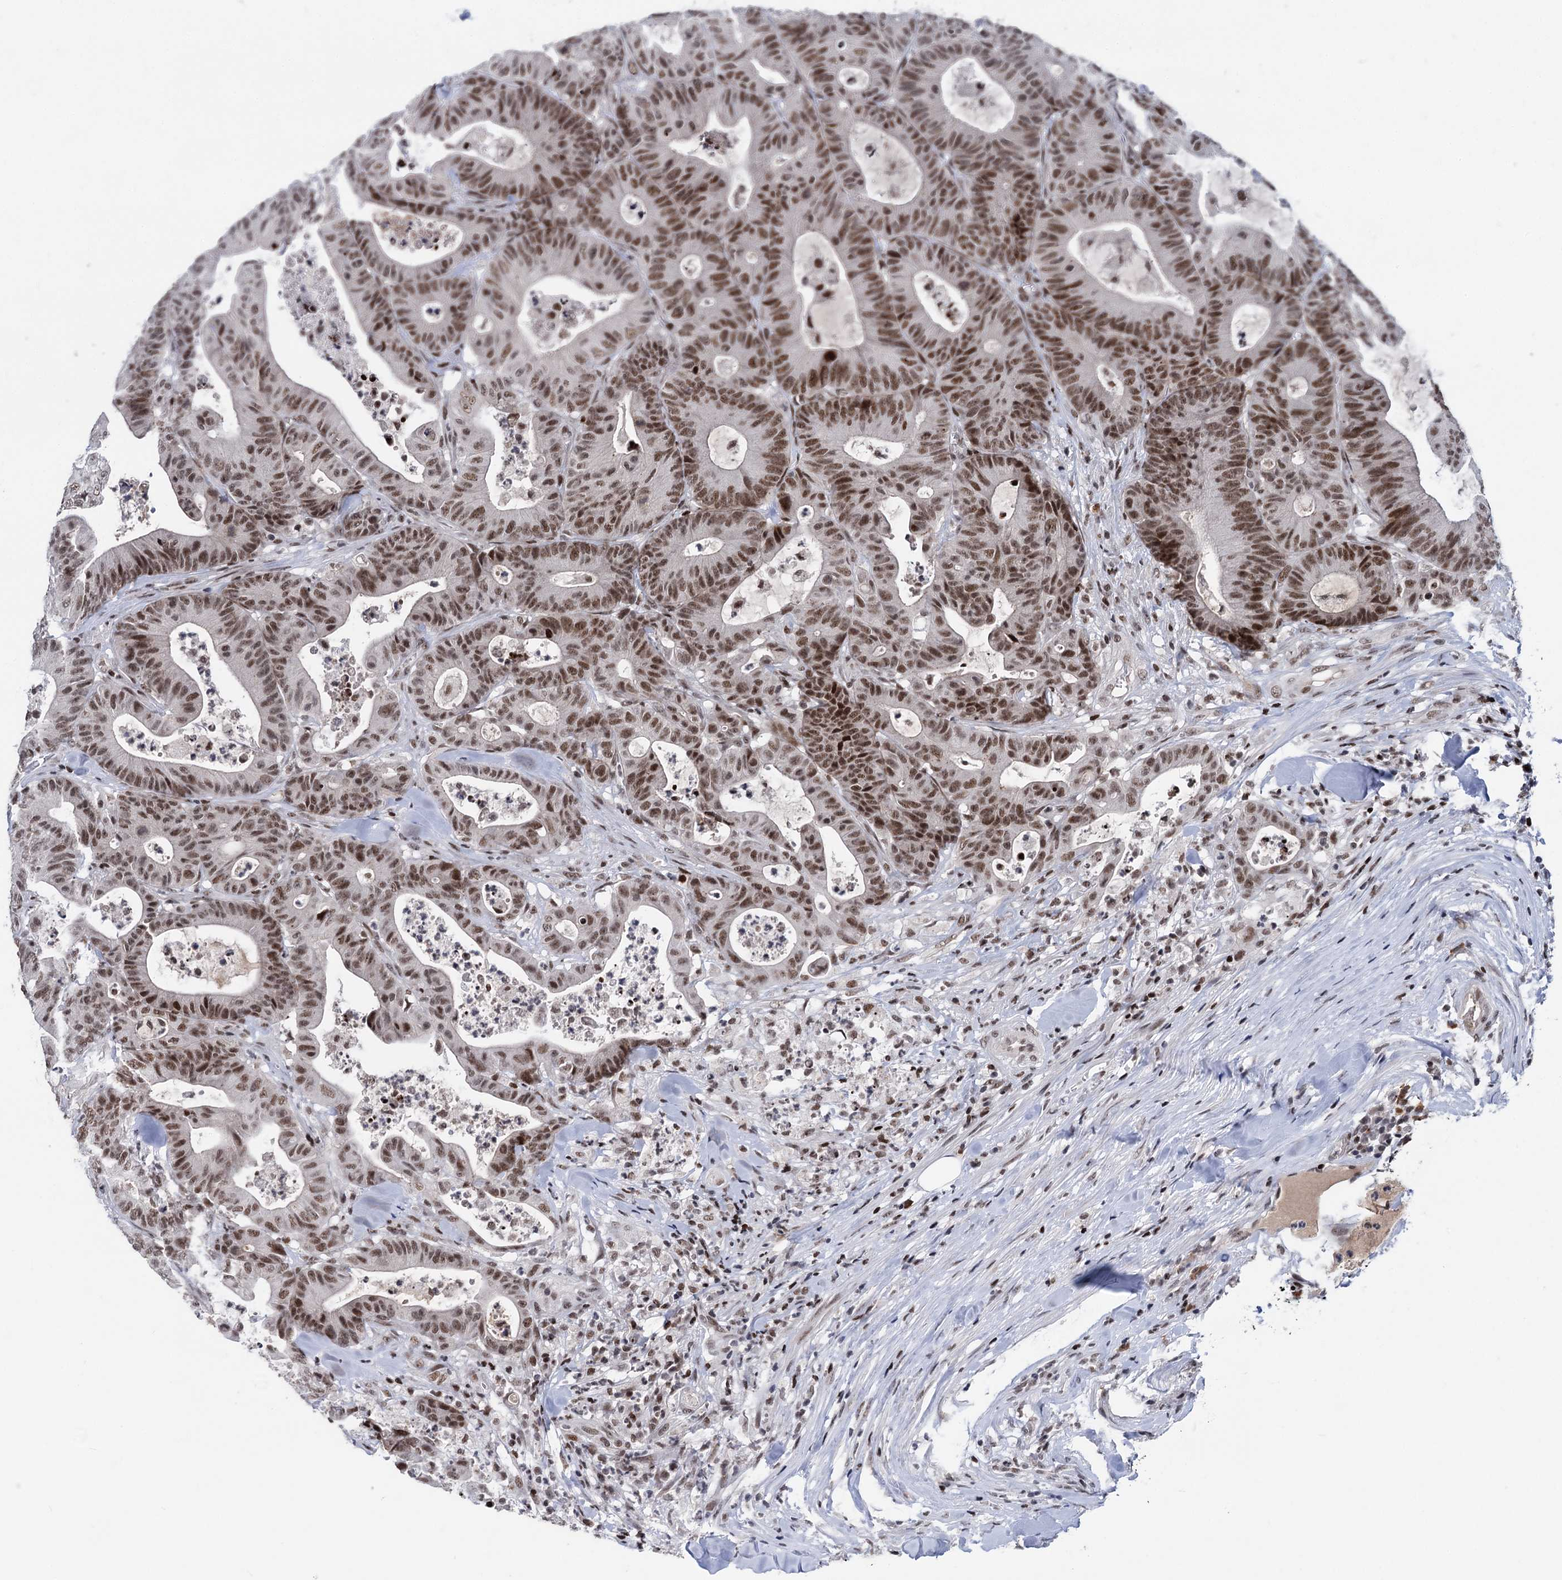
{"staining": {"intensity": "moderate", "quantity": "25%-75%", "location": "nuclear"}, "tissue": "colorectal cancer", "cell_type": "Tumor cells", "image_type": "cancer", "snomed": [{"axis": "morphology", "description": "Adenocarcinoma, NOS"}, {"axis": "topography", "description": "Colon"}], "caption": "There is medium levels of moderate nuclear staining in tumor cells of colorectal adenocarcinoma, as demonstrated by immunohistochemical staining (brown color).", "gene": "ZCCHC10", "patient": {"sex": "female", "age": 84}}